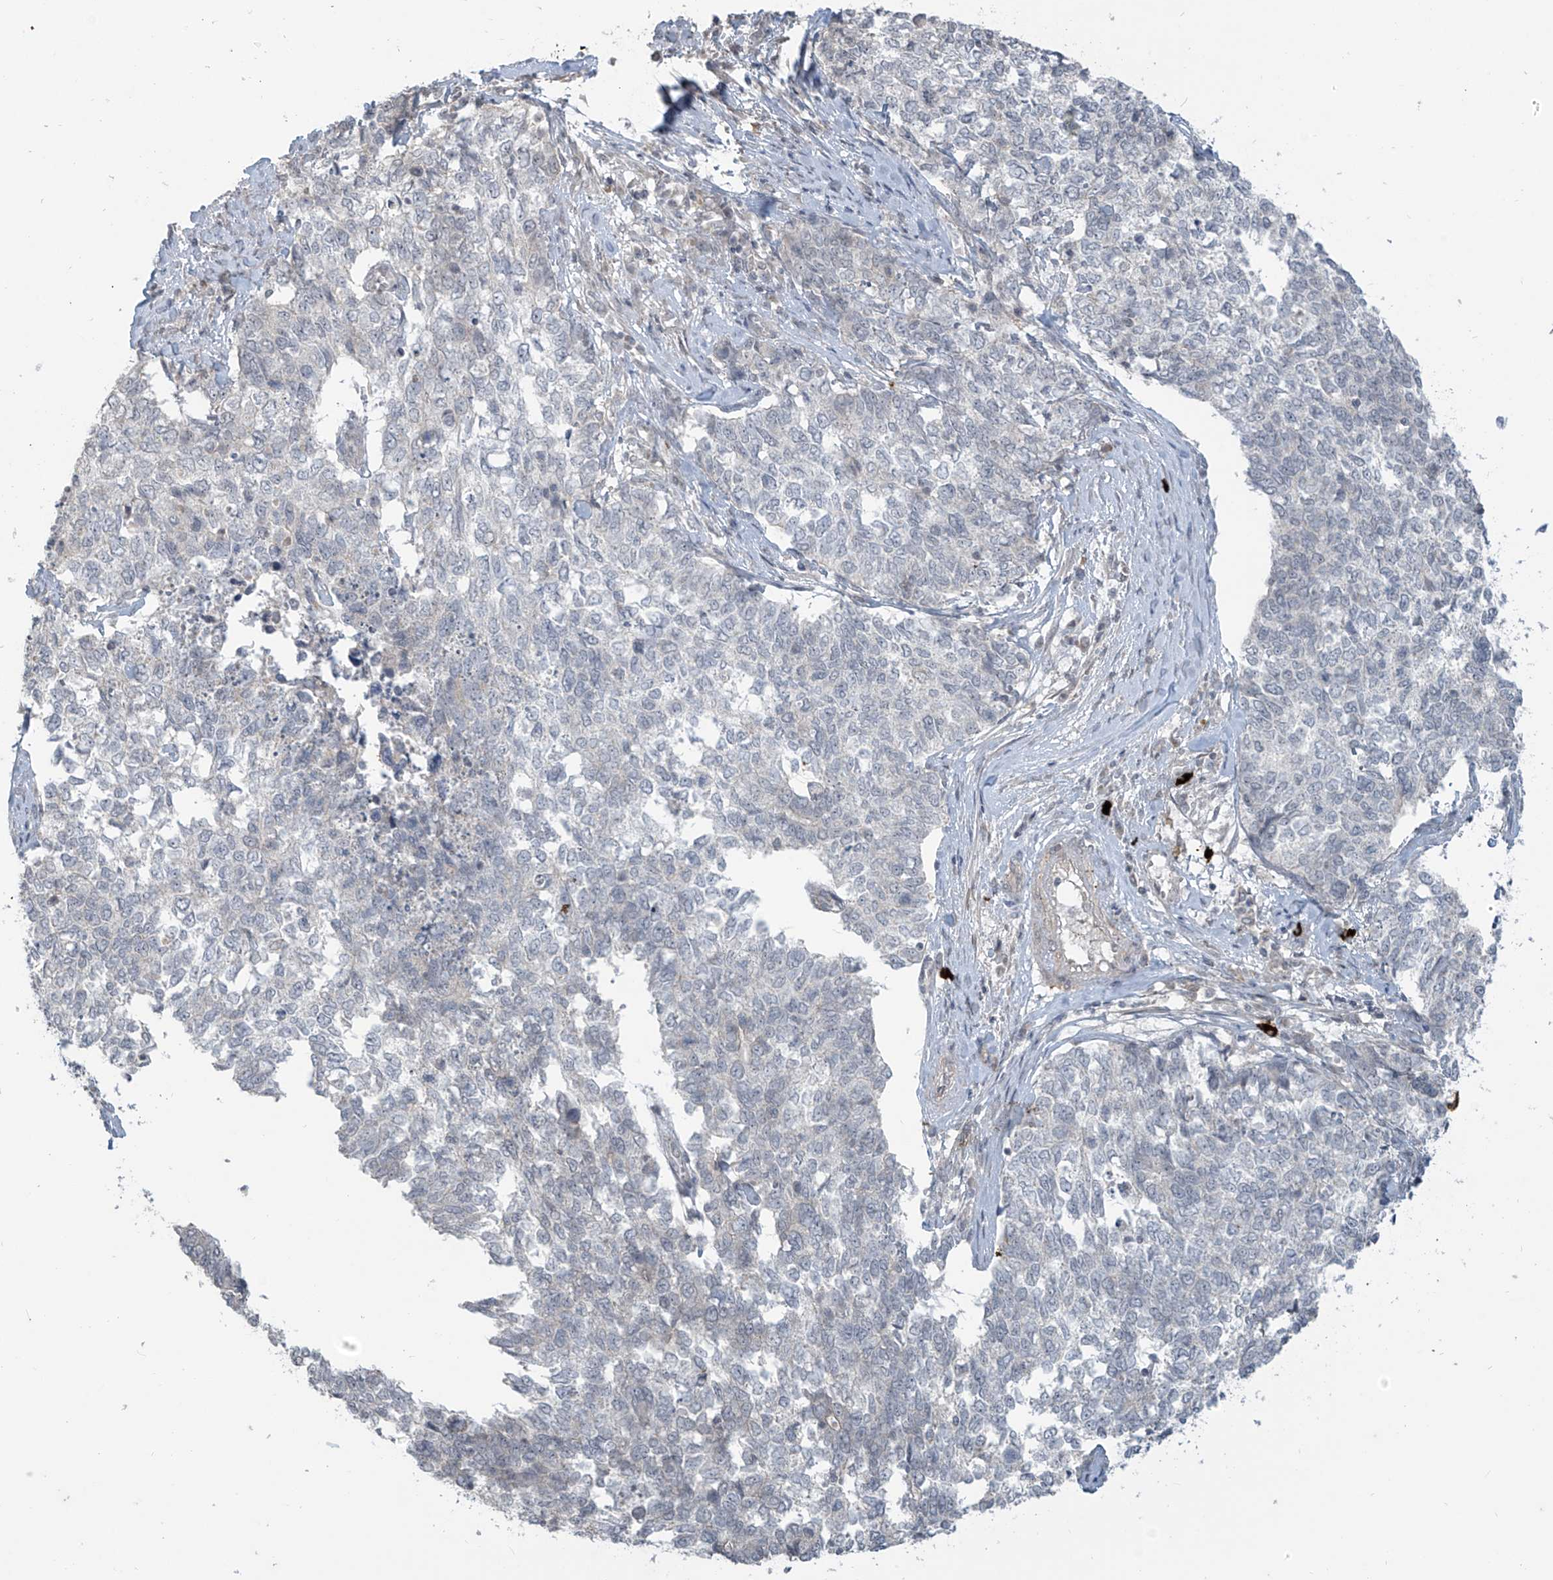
{"staining": {"intensity": "negative", "quantity": "none", "location": "none"}, "tissue": "cervical cancer", "cell_type": "Tumor cells", "image_type": "cancer", "snomed": [{"axis": "morphology", "description": "Squamous cell carcinoma, NOS"}, {"axis": "topography", "description": "Cervix"}], "caption": "This is a micrograph of immunohistochemistry (IHC) staining of cervical squamous cell carcinoma, which shows no staining in tumor cells. (Stains: DAB (3,3'-diaminobenzidine) immunohistochemistry (IHC) with hematoxylin counter stain, Microscopy: brightfield microscopy at high magnification).", "gene": "DGKQ", "patient": {"sex": "female", "age": 63}}